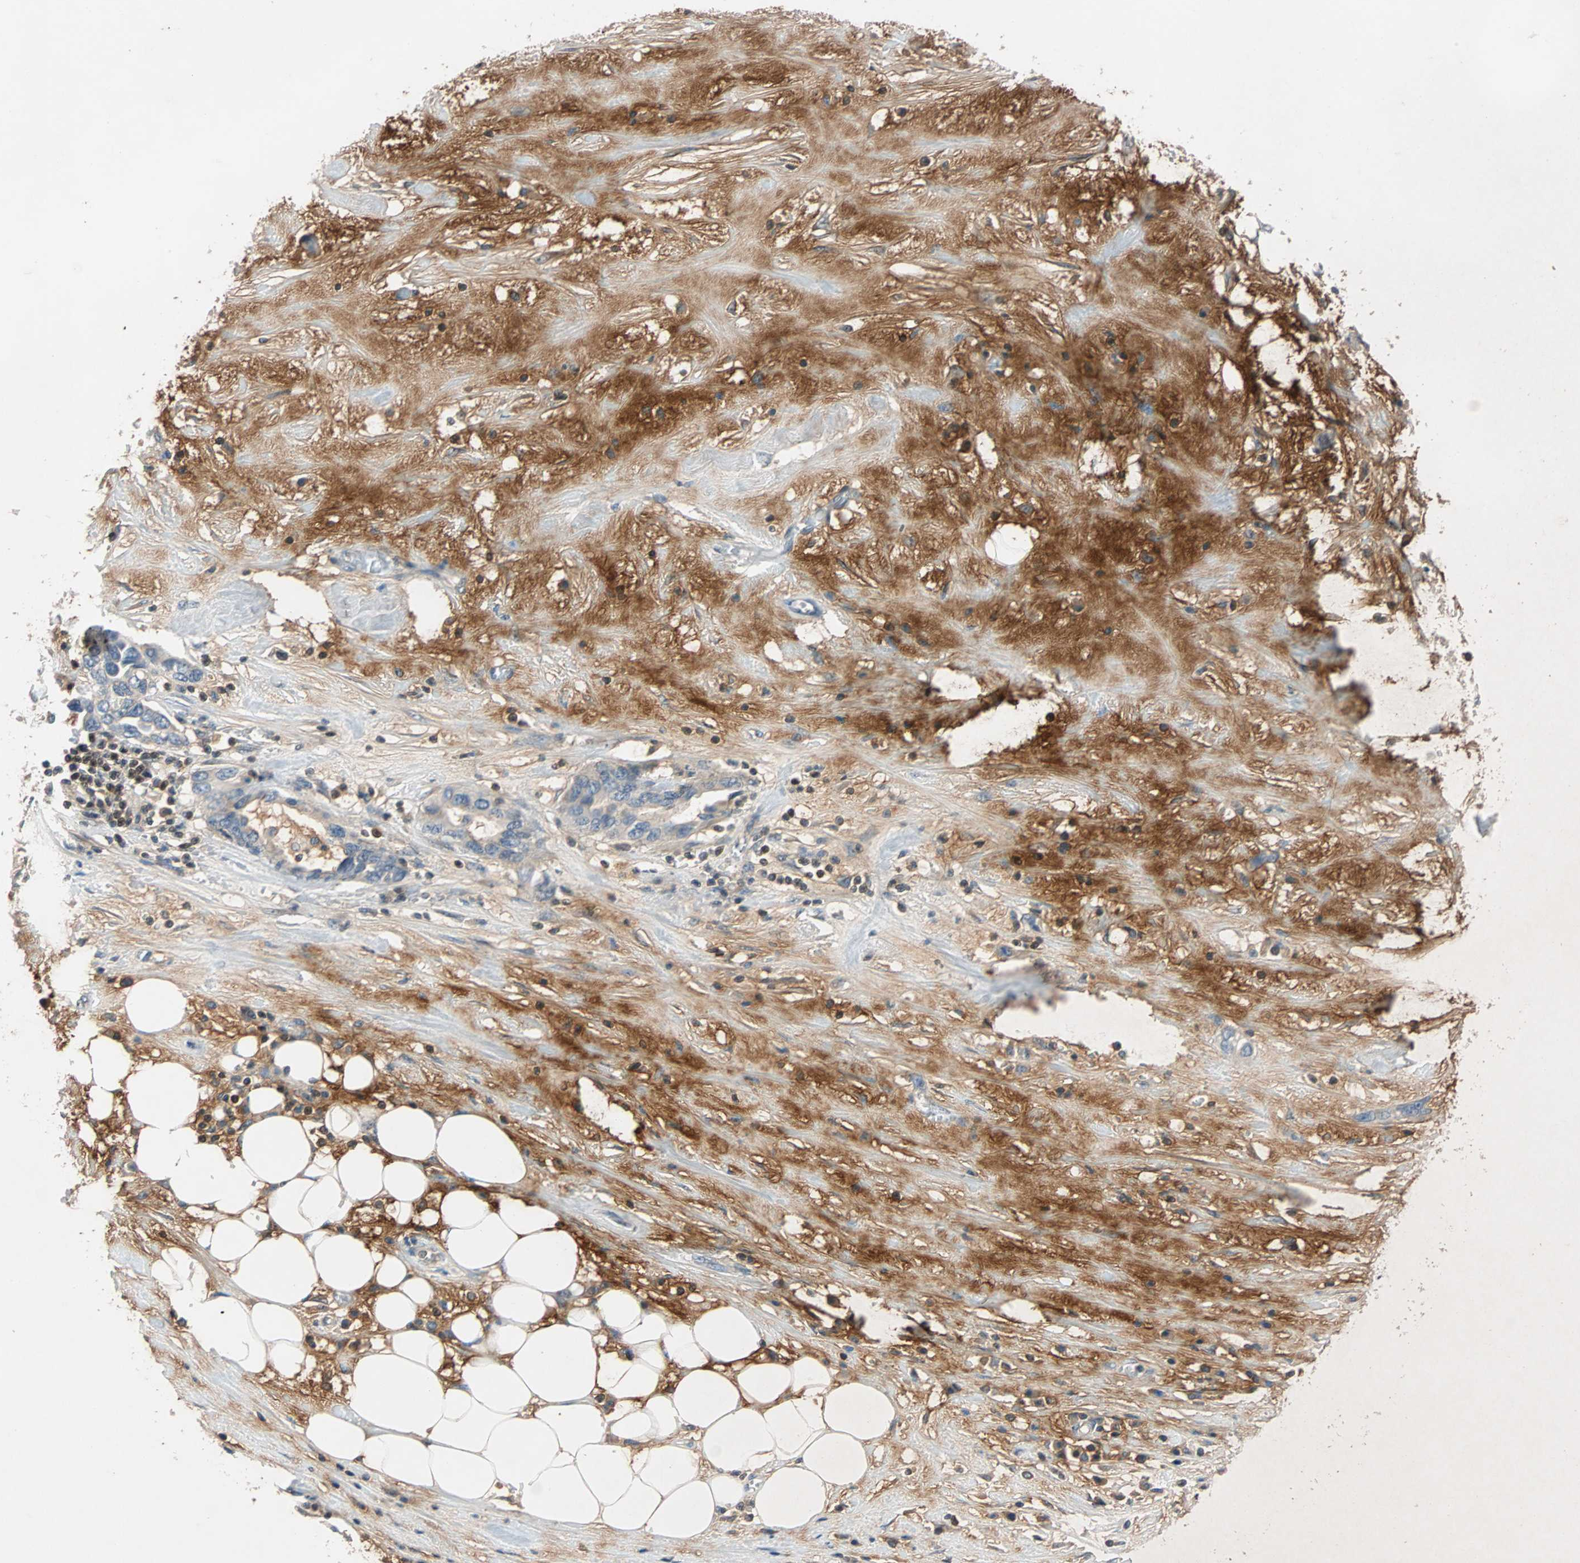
{"staining": {"intensity": "negative", "quantity": "none", "location": "none"}, "tissue": "pancreatic cancer", "cell_type": "Tumor cells", "image_type": "cancer", "snomed": [{"axis": "morphology", "description": "Adenocarcinoma, NOS"}, {"axis": "topography", "description": "Pancreas"}], "caption": "Image shows no significant protein positivity in tumor cells of pancreatic cancer. The staining is performed using DAB (3,3'-diaminobenzidine) brown chromogen with nuclei counter-stained in using hematoxylin.", "gene": "MAP4K1", "patient": {"sex": "female", "age": 57}}